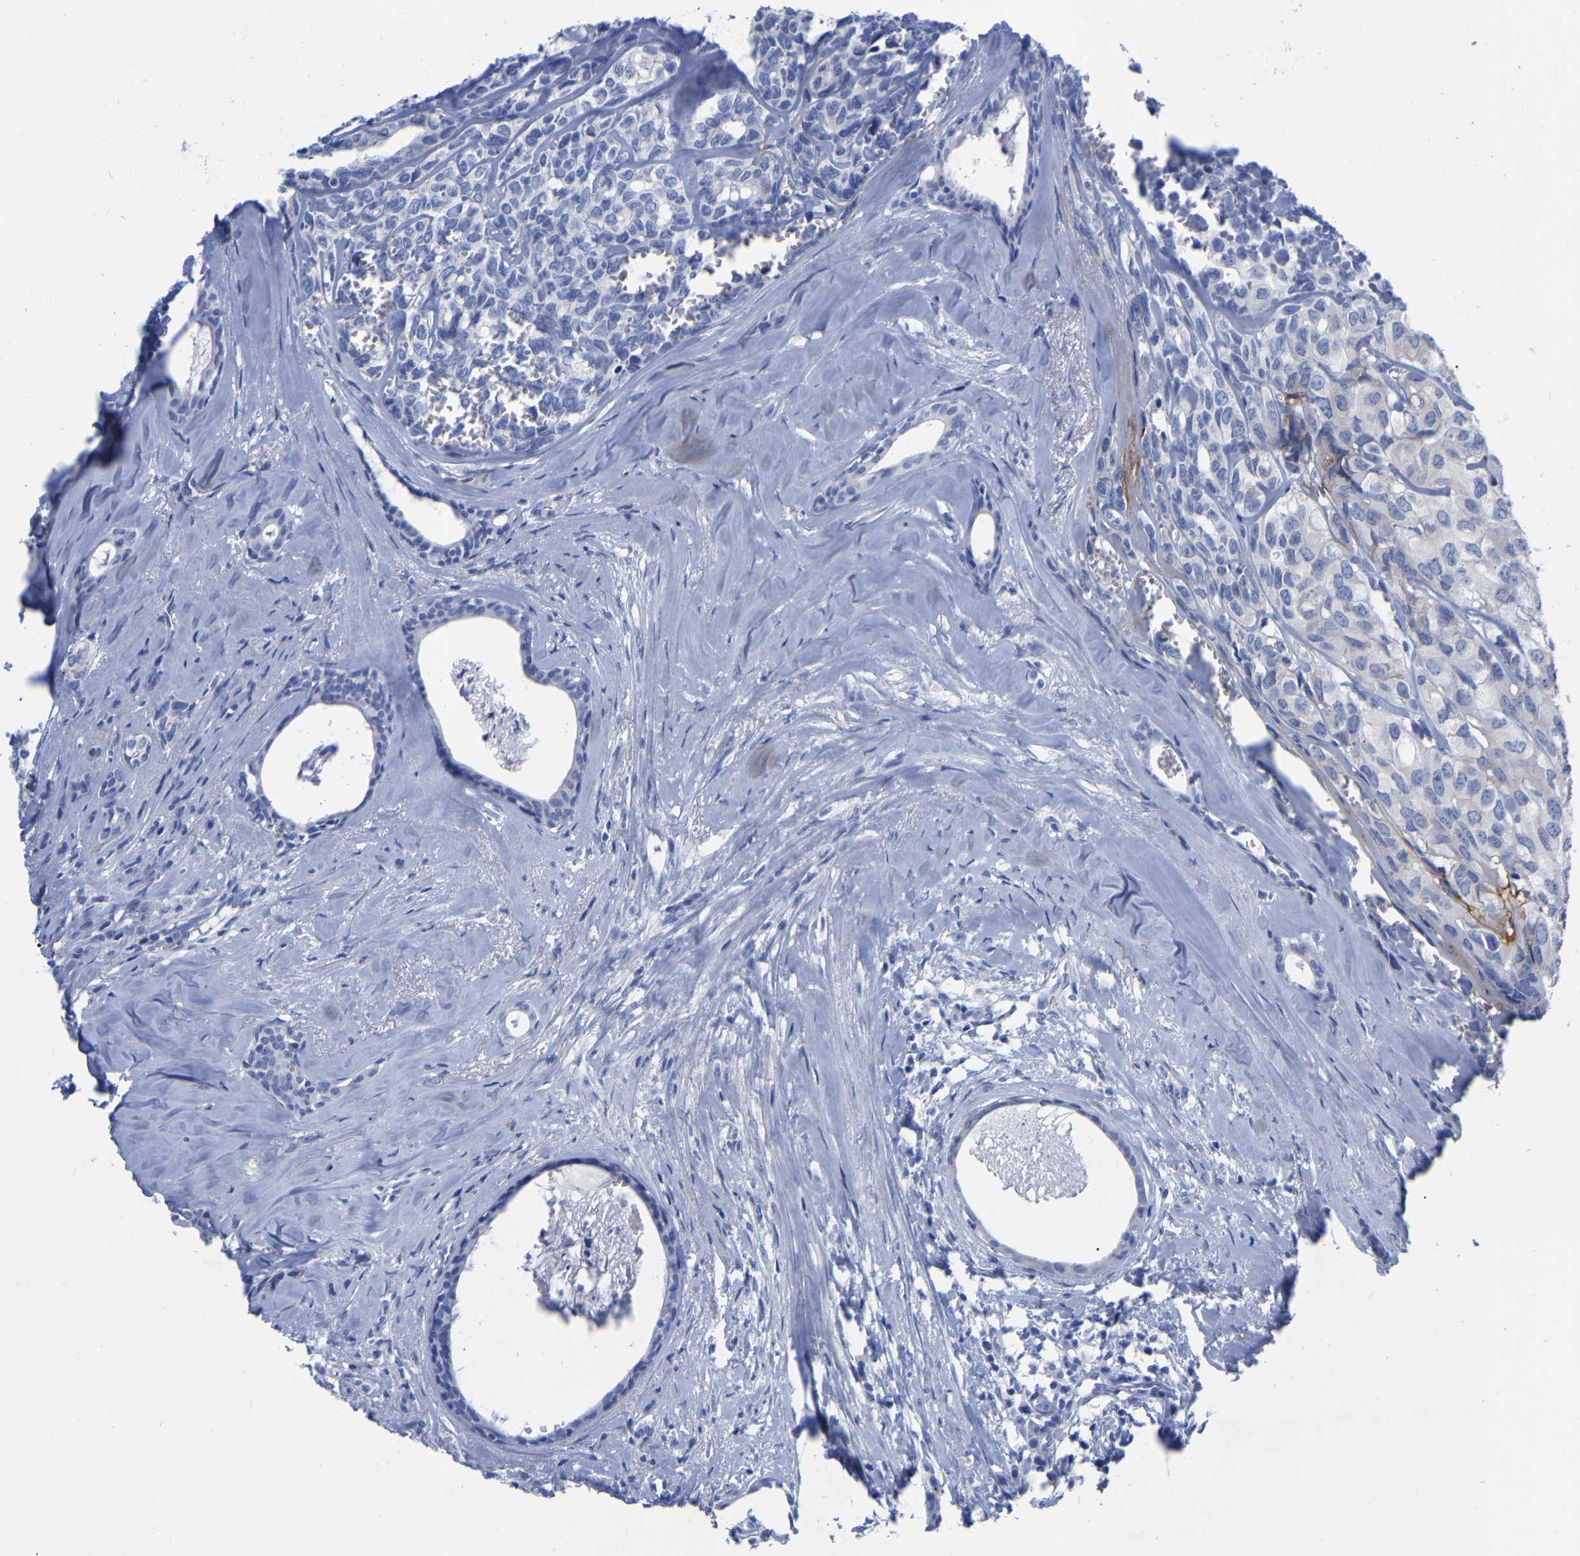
{"staining": {"intensity": "negative", "quantity": "none", "location": "none"}, "tissue": "head and neck cancer", "cell_type": "Tumor cells", "image_type": "cancer", "snomed": [{"axis": "morphology", "description": "Adenocarcinoma, NOS"}, {"axis": "topography", "description": "Salivary gland, NOS"}, {"axis": "topography", "description": "Head-Neck"}], "caption": "Tumor cells show no significant staining in head and neck cancer (adenocarcinoma).", "gene": "HAPLN1", "patient": {"sex": "female", "age": 76}}